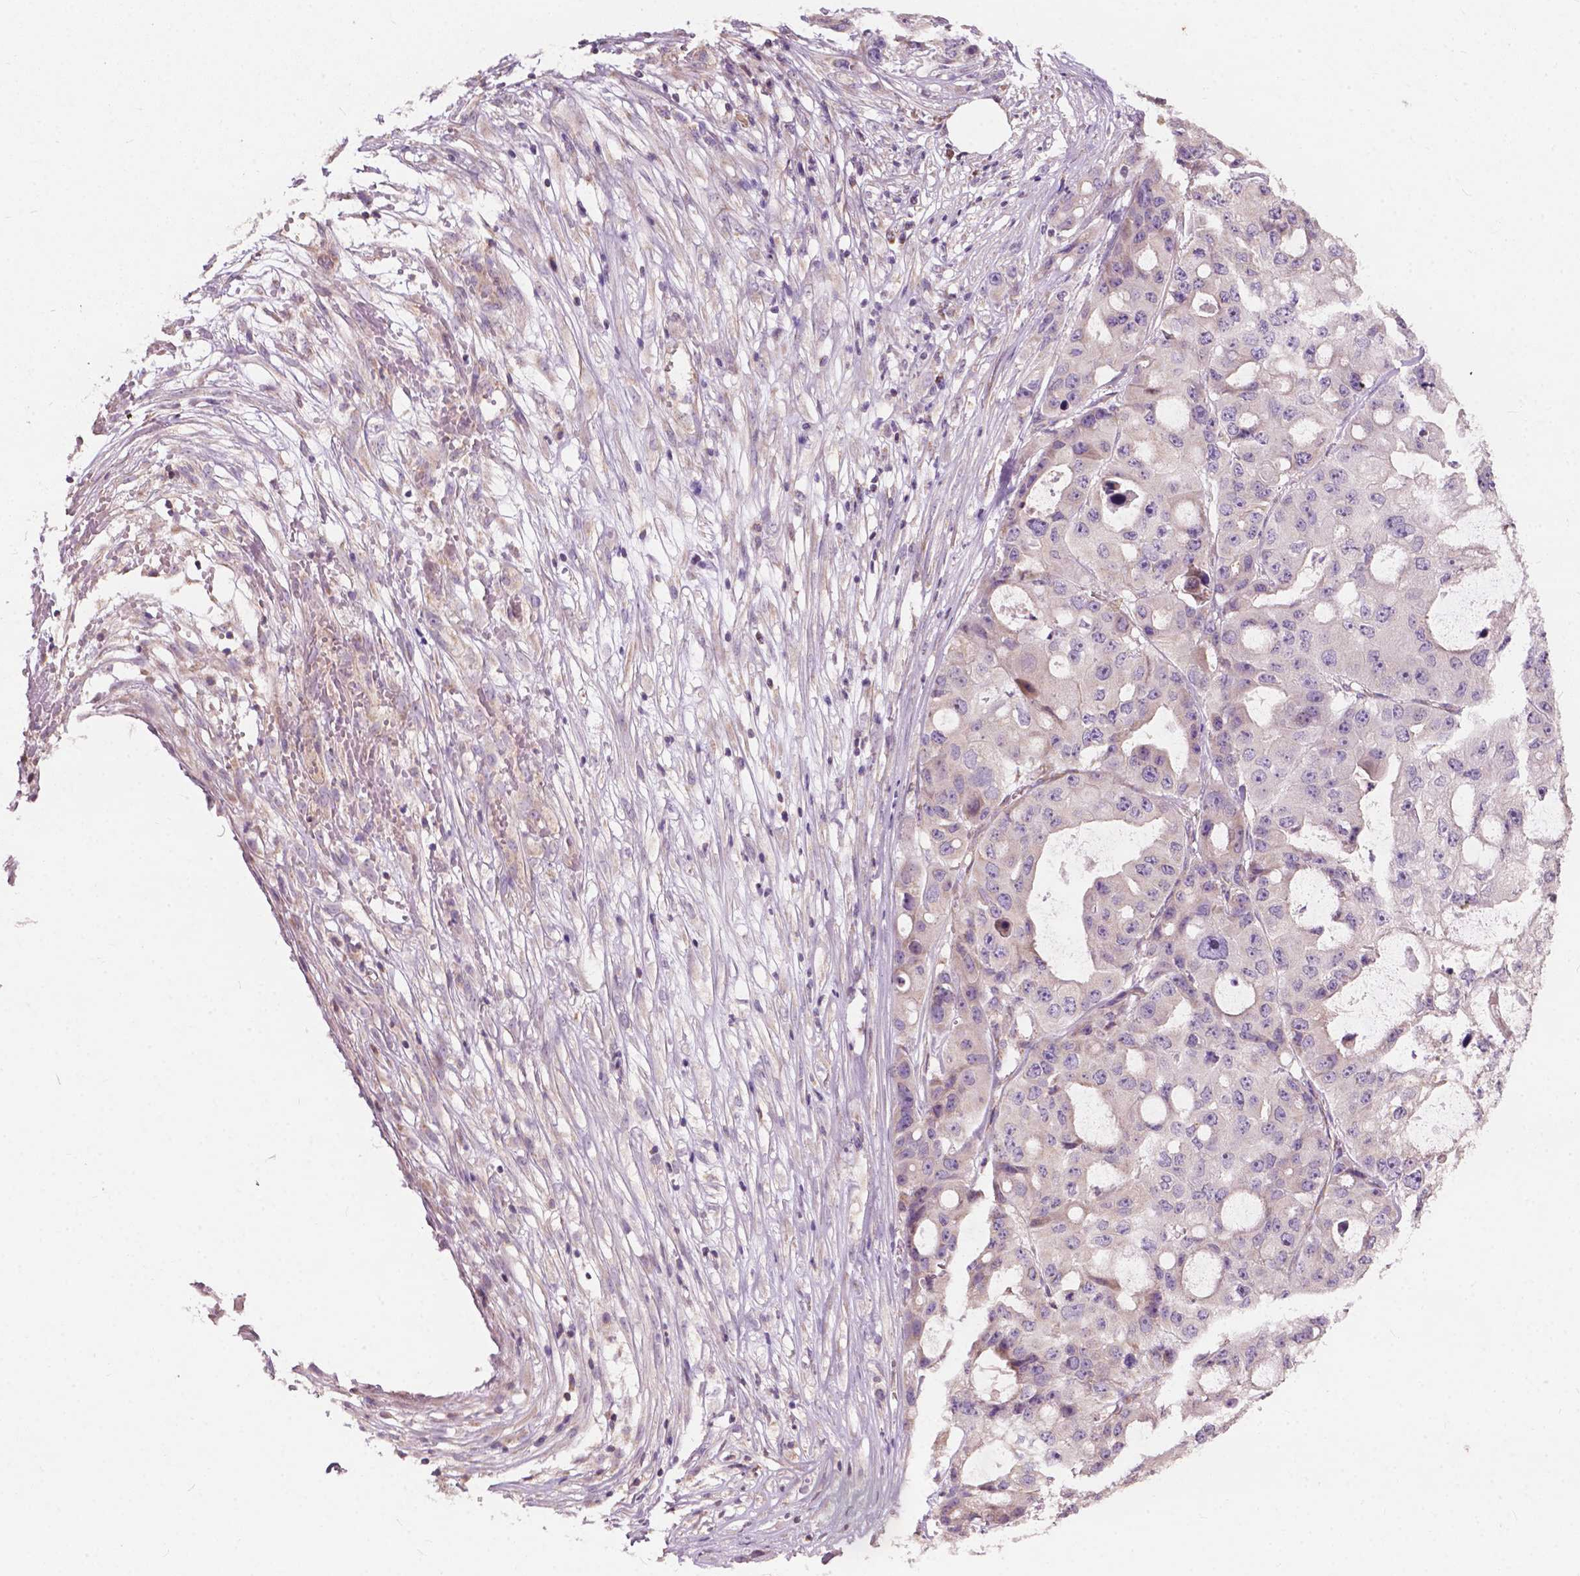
{"staining": {"intensity": "weak", "quantity": "25%-75%", "location": "cytoplasmic/membranous"}, "tissue": "ovarian cancer", "cell_type": "Tumor cells", "image_type": "cancer", "snomed": [{"axis": "morphology", "description": "Cystadenocarcinoma, serous, NOS"}, {"axis": "topography", "description": "Ovary"}], "caption": "The micrograph displays a brown stain indicating the presence of a protein in the cytoplasmic/membranous of tumor cells in ovarian cancer (serous cystadenocarcinoma).", "gene": "NDUFA10", "patient": {"sex": "female", "age": 56}}